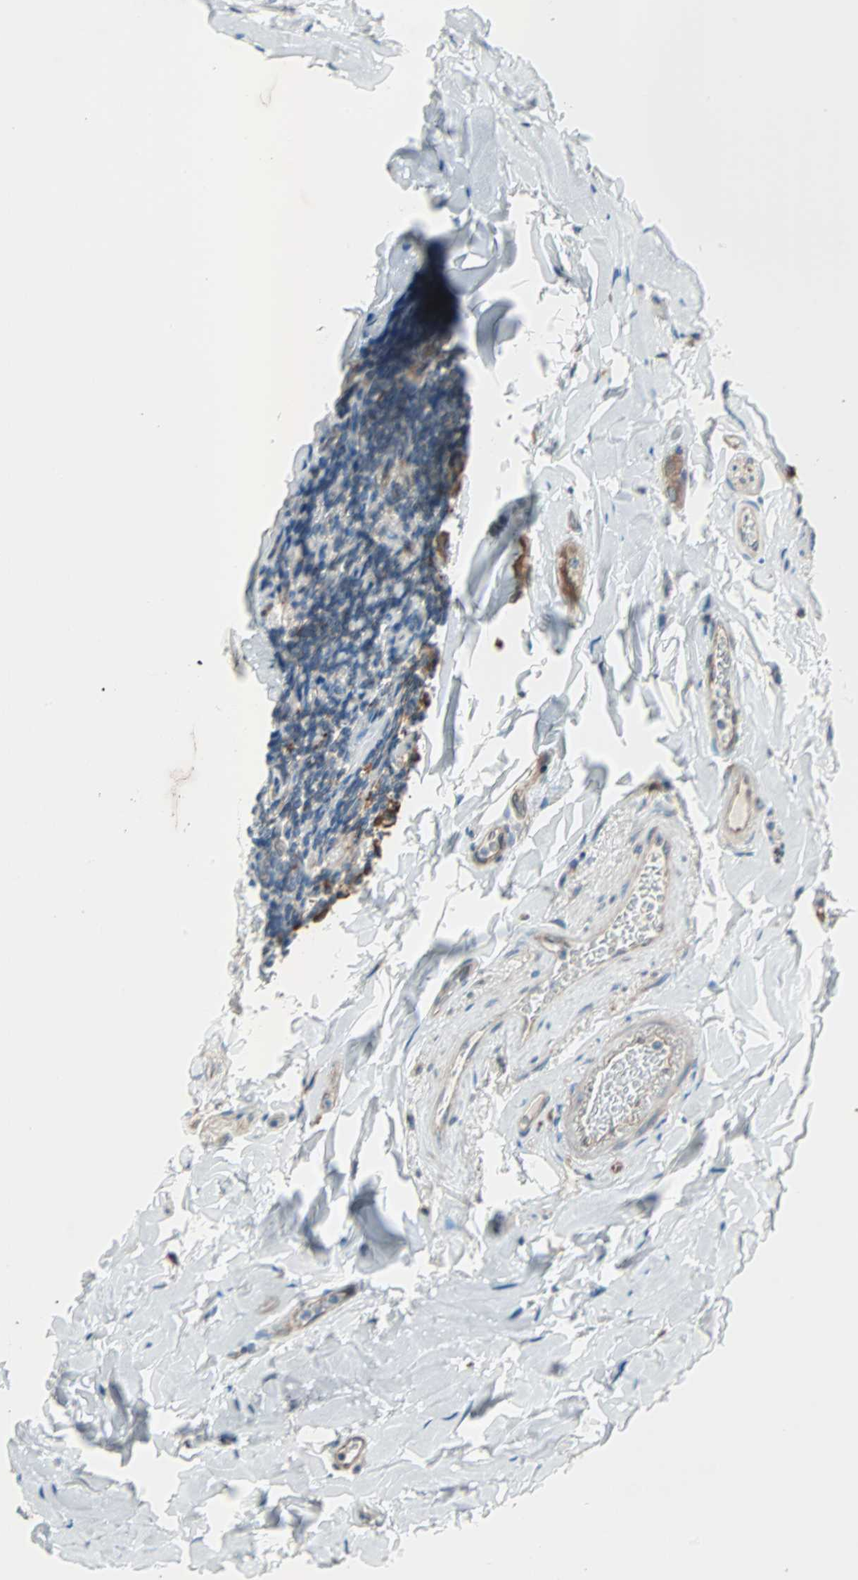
{"staining": {"intensity": "weak", "quantity": ">75%", "location": "cytoplasmic/membranous"}, "tissue": "colon", "cell_type": "Endothelial cells", "image_type": "normal", "snomed": [{"axis": "morphology", "description": "Normal tissue, NOS"}, {"axis": "topography", "description": "Colon"}], "caption": "This is a histology image of IHC staining of unremarkable colon, which shows weak staining in the cytoplasmic/membranous of endothelial cells.", "gene": "PHYH", "patient": {"sex": "female", "age": 61}}